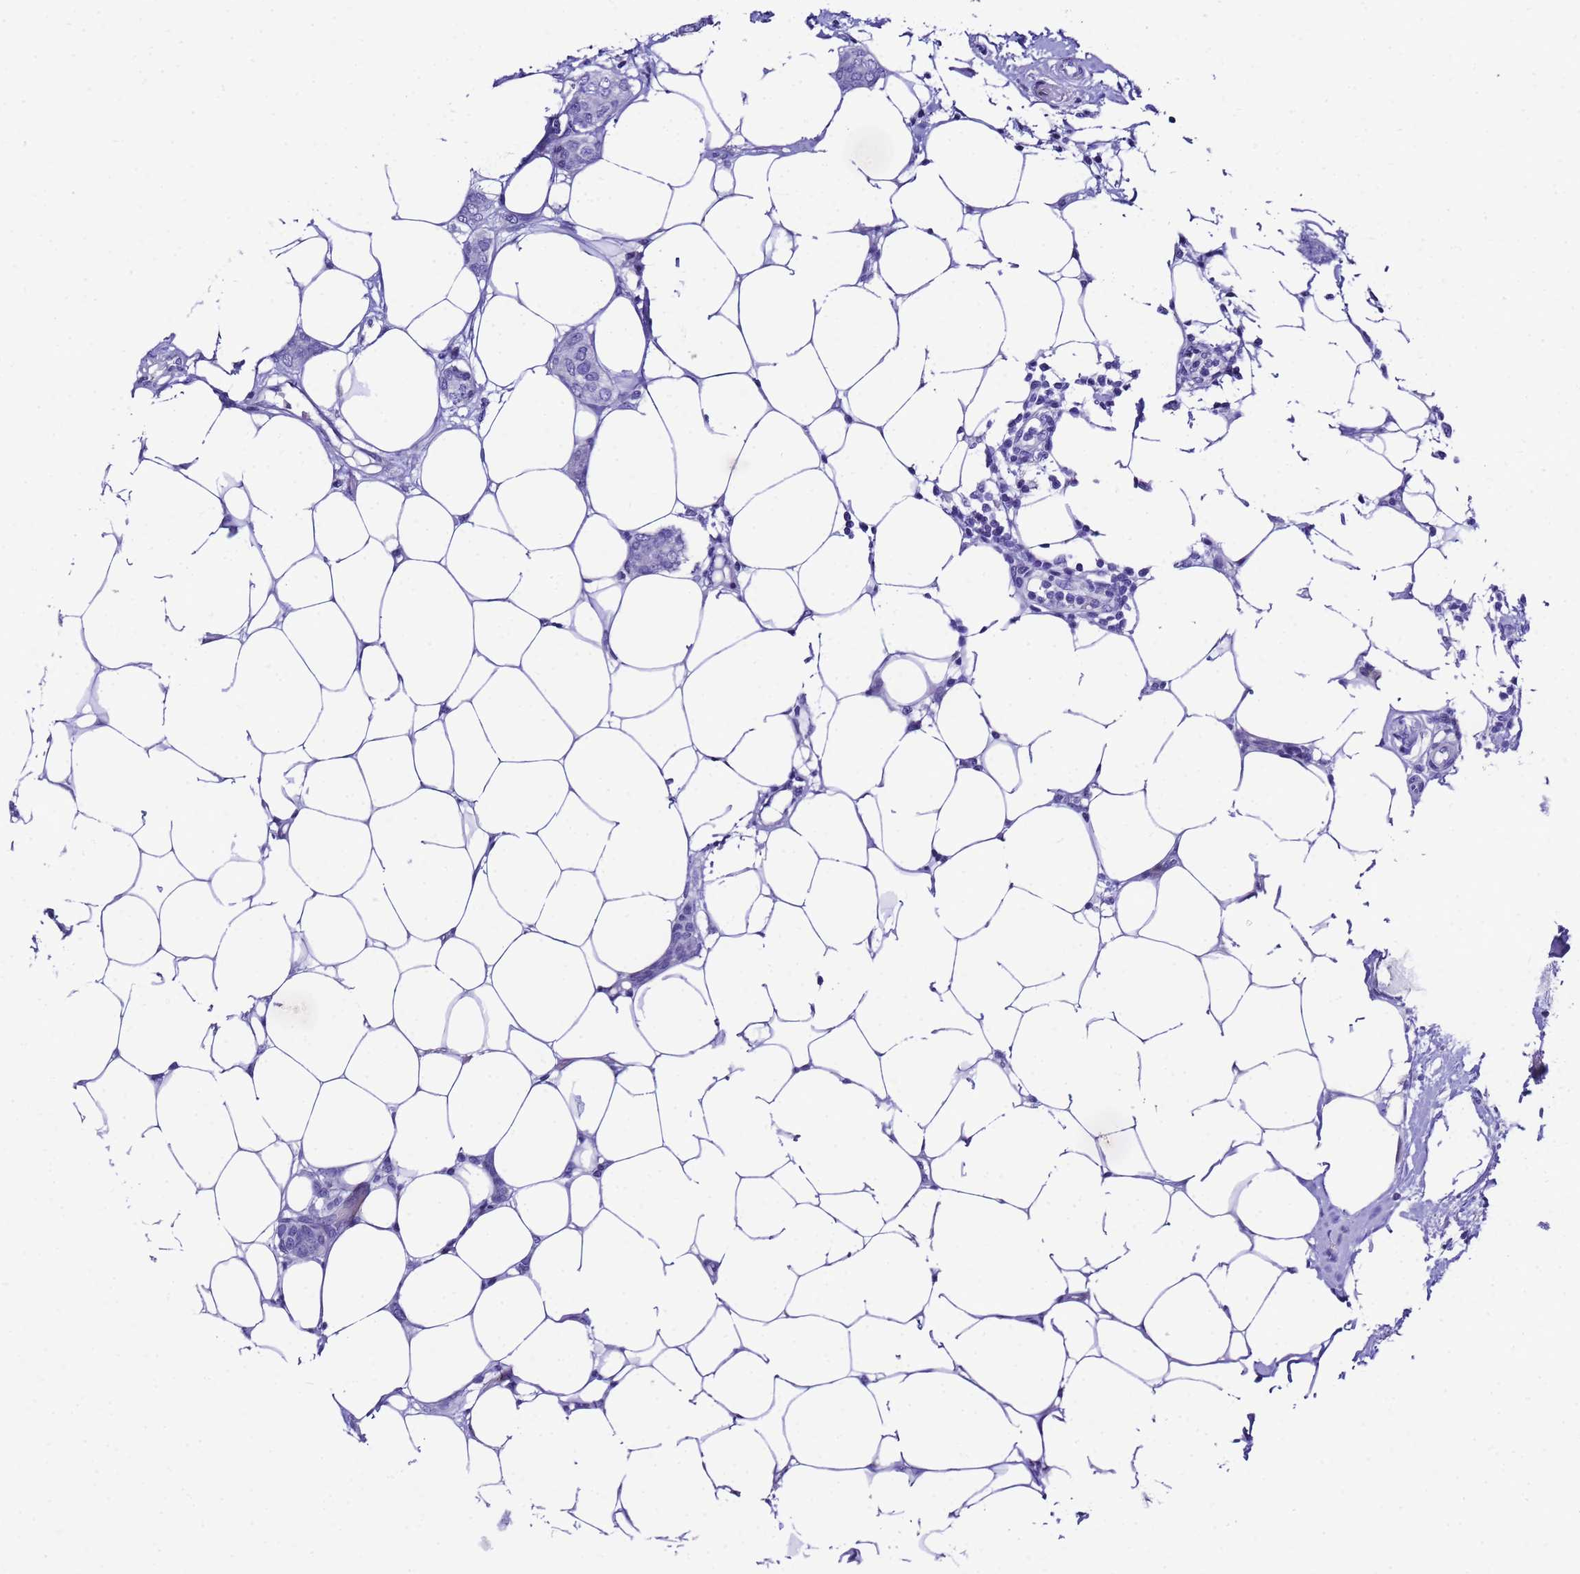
{"staining": {"intensity": "negative", "quantity": "none", "location": "none"}, "tissue": "breast cancer", "cell_type": "Tumor cells", "image_type": "cancer", "snomed": [{"axis": "morphology", "description": "Duct carcinoma"}, {"axis": "topography", "description": "Breast"}], "caption": "Tumor cells show no significant positivity in breast cancer (invasive ductal carcinoma).", "gene": "UGT2B10", "patient": {"sex": "female", "age": 72}}